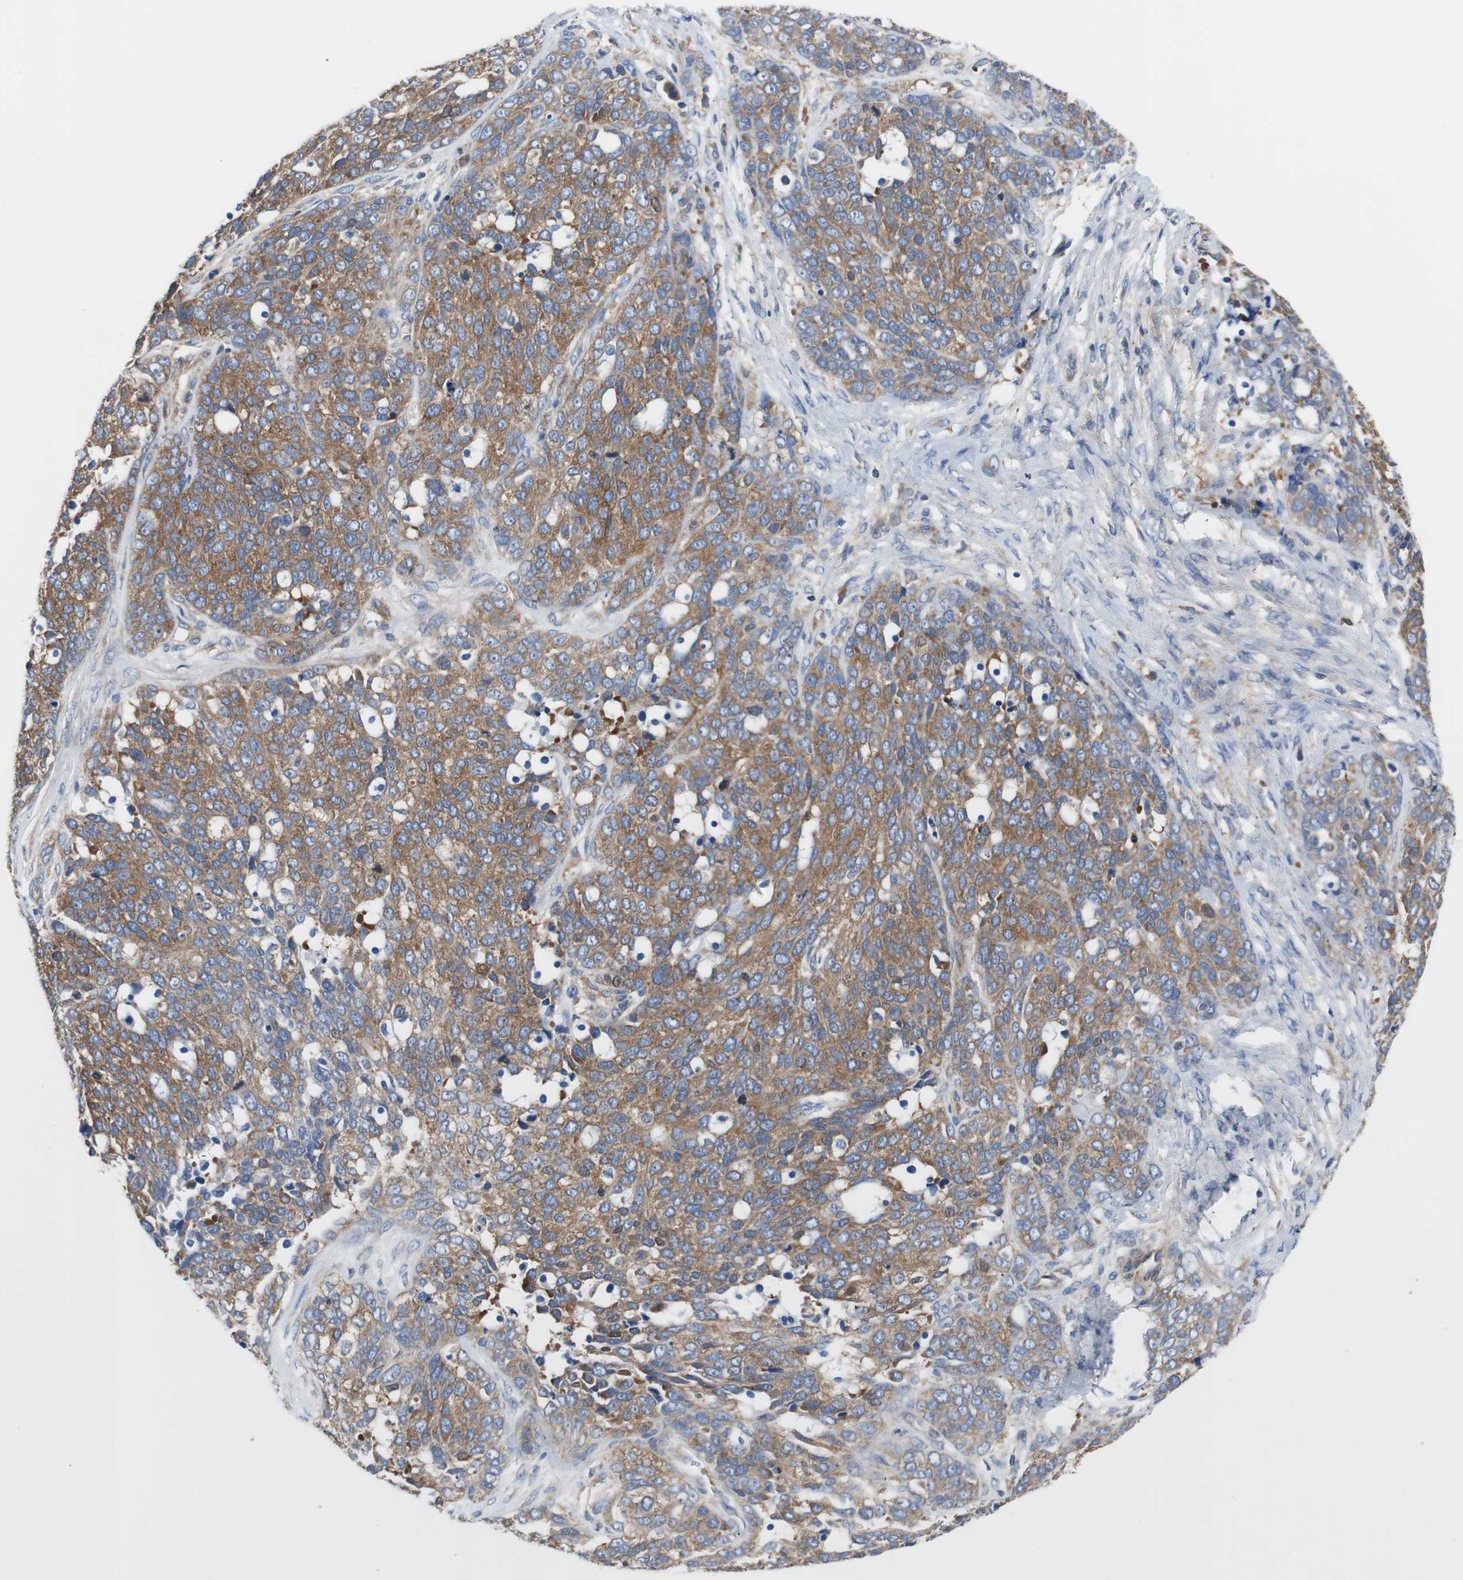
{"staining": {"intensity": "strong", "quantity": ">75%", "location": "cytoplasmic/membranous"}, "tissue": "ovarian cancer", "cell_type": "Tumor cells", "image_type": "cancer", "snomed": [{"axis": "morphology", "description": "Cystadenocarcinoma, serous, NOS"}, {"axis": "topography", "description": "Ovary"}], "caption": "Serous cystadenocarcinoma (ovarian) stained with immunohistochemistry (IHC) displays strong cytoplasmic/membranous staining in about >75% of tumor cells. Using DAB (3,3'-diaminobenzidine) (brown) and hematoxylin (blue) stains, captured at high magnification using brightfield microscopy.", "gene": "BRAF", "patient": {"sex": "female", "age": 44}}